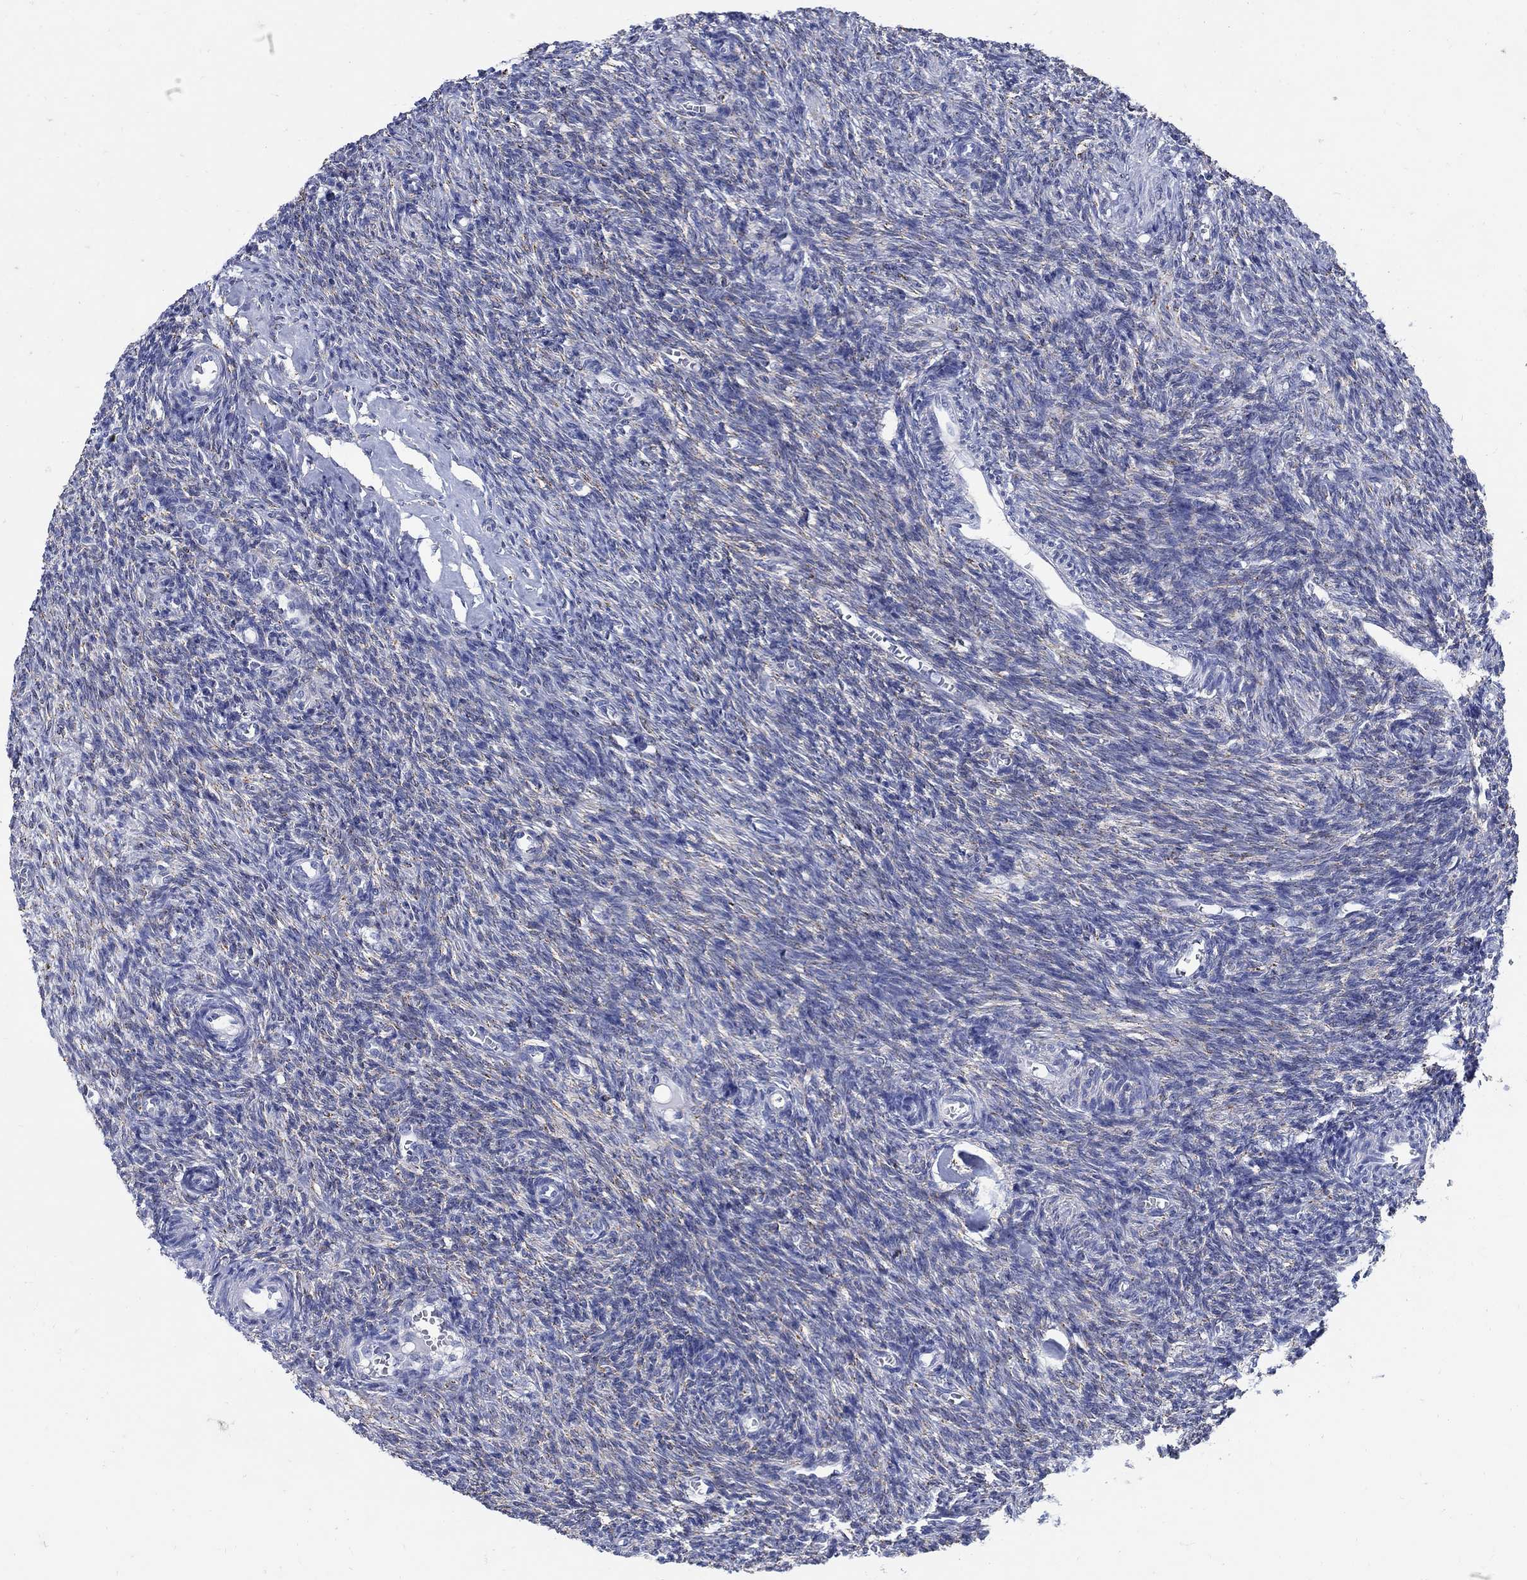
{"staining": {"intensity": "moderate", "quantity": "<25%", "location": "cytoplasmic/membranous"}, "tissue": "ovary", "cell_type": "Follicle cells", "image_type": "normal", "snomed": [{"axis": "morphology", "description": "Normal tissue, NOS"}, {"axis": "topography", "description": "Ovary"}], "caption": "Protein positivity by immunohistochemistry shows moderate cytoplasmic/membranous positivity in approximately <25% of follicle cells in unremarkable ovary.", "gene": "ZDHHC14", "patient": {"sex": "female", "age": 27}}